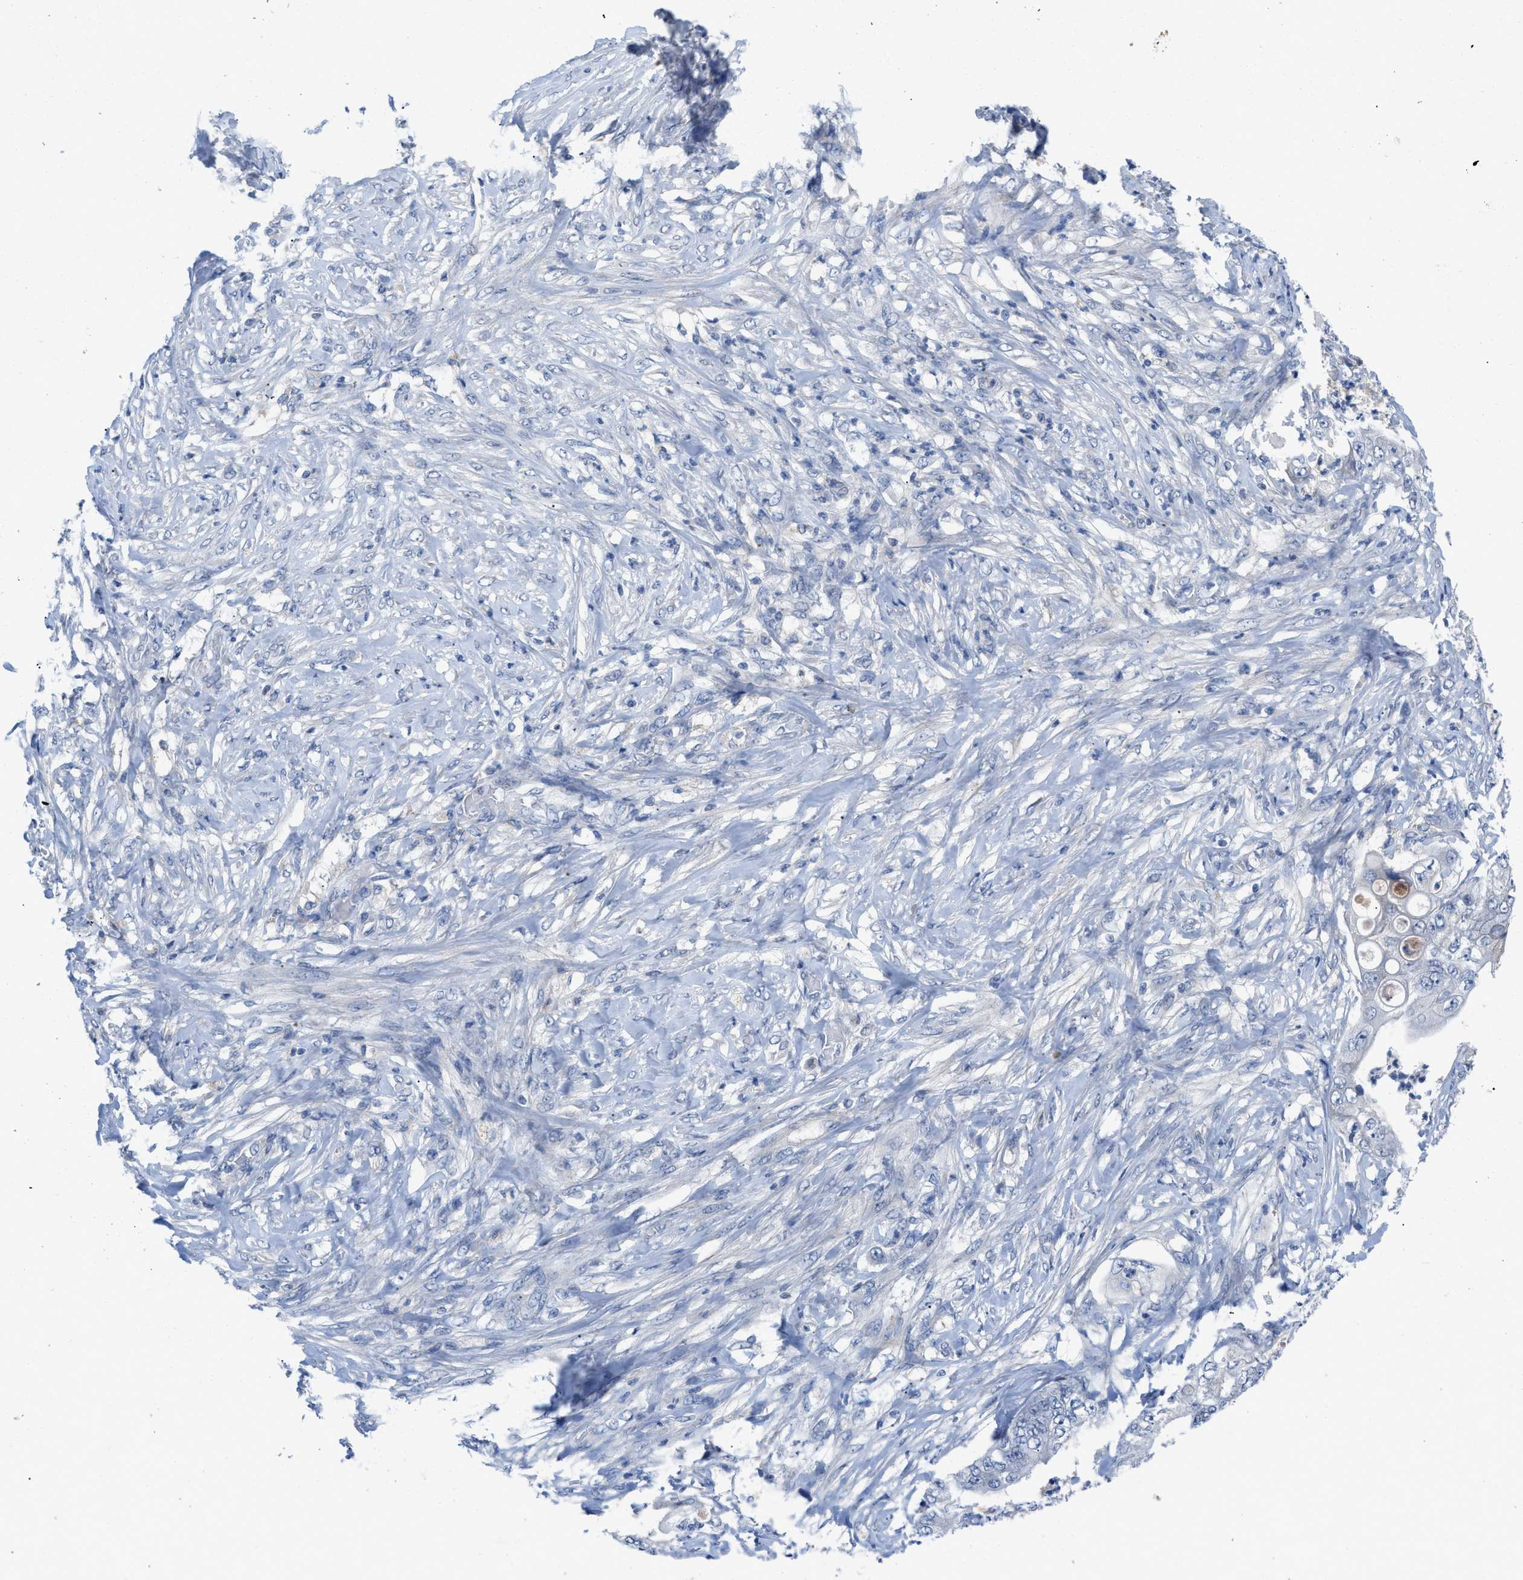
{"staining": {"intensity": "negative", "quantity": "none", "location": "none"}, "tissue": "stomach cancer", "cell_type": "Tumor cells", "image_type": "cancer", "snomed": [{"axis": "morphology", "description": "Adenocarcinoma, NOS"}, {"axis": "topography", "description": "Stomach"}], "caption": "Stomach cancer (adenocarcinoma) was stained to show a protein in brown. There is no significant positivity in tumor cells.", "gene": "HPX", "patient": {"sex": "female", "age": 73}}